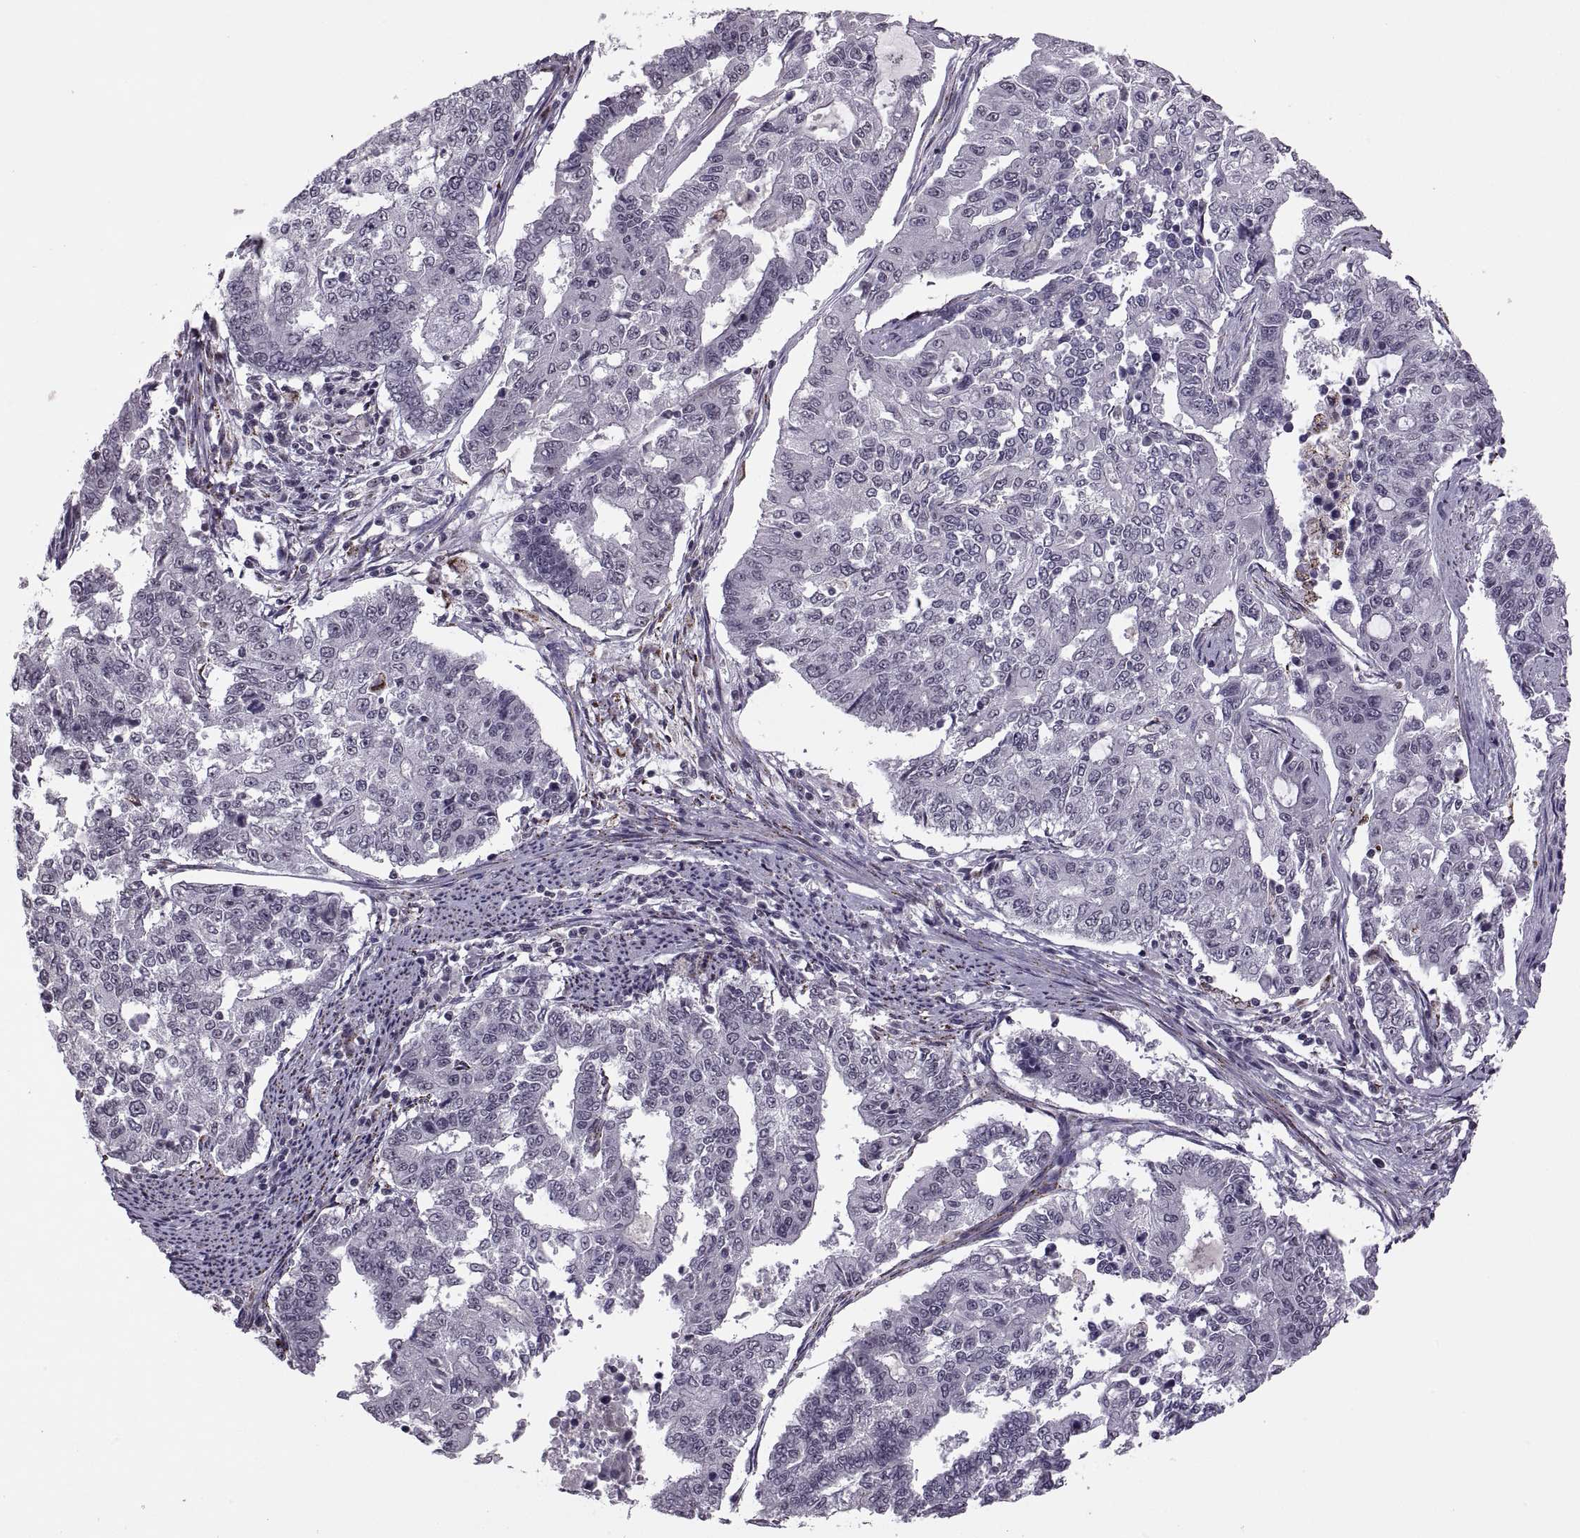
{"staining": {"intensity": "negative", "quantity": "none", "location": "none"}, "tissue": "endometrial cancer", "cell_type": "Tumor cells", "image_type": "cancer", "snomed": [{"axis": "morphology", "description": "Adenocarcinoma, NOS"}, {"axis": "topography", "description": "Uterus"}], "caption": "The image displays no staining of tumor cells in endometrial cancer (adenocarcinoma).", "gene": "OTP", "patient": {"sex": "female", "age": 59}}